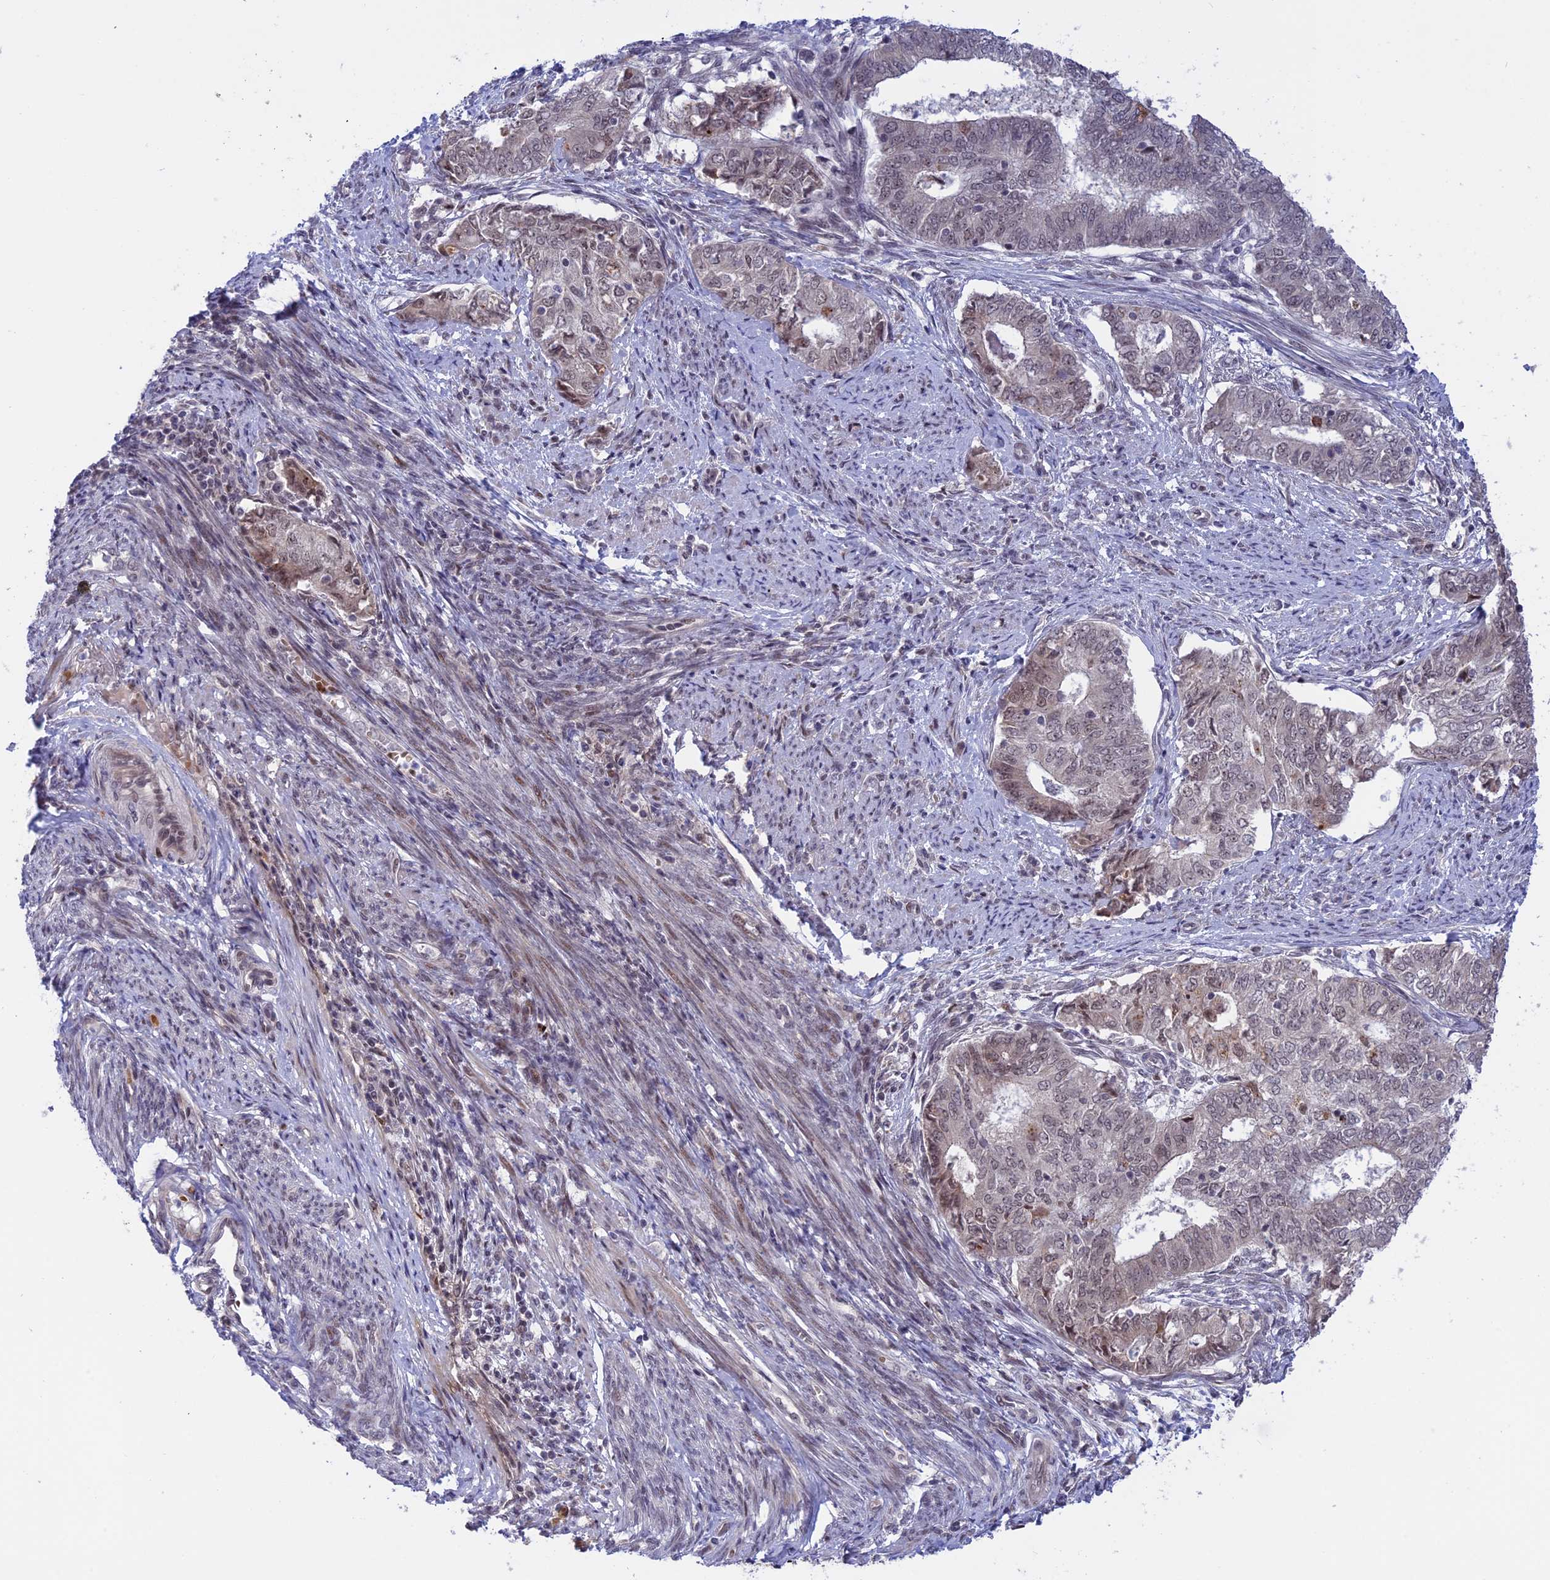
{"staining": {"intensity": "moderate", "quantity": "<25%", "location": "nuclear"}, "tissue": "endometrial cancer", "cell_type": "Tumor cells", "image_type": "cancer", "snomed": [{"axis": "morphology", "description": "Adenocarcinoma, NOS"}, {"axis": "topography", "description": "Endometrium"}], "caption": "A micrograph of human endometrial cancer stained for a protein exhibits moderate nuclear brown staining in tumor cells. (brown staining indicates protein expression, while blue staining denotes nuclei).", "gene": "POLR2C", "patient": {"sex": "female", "age": 62}}